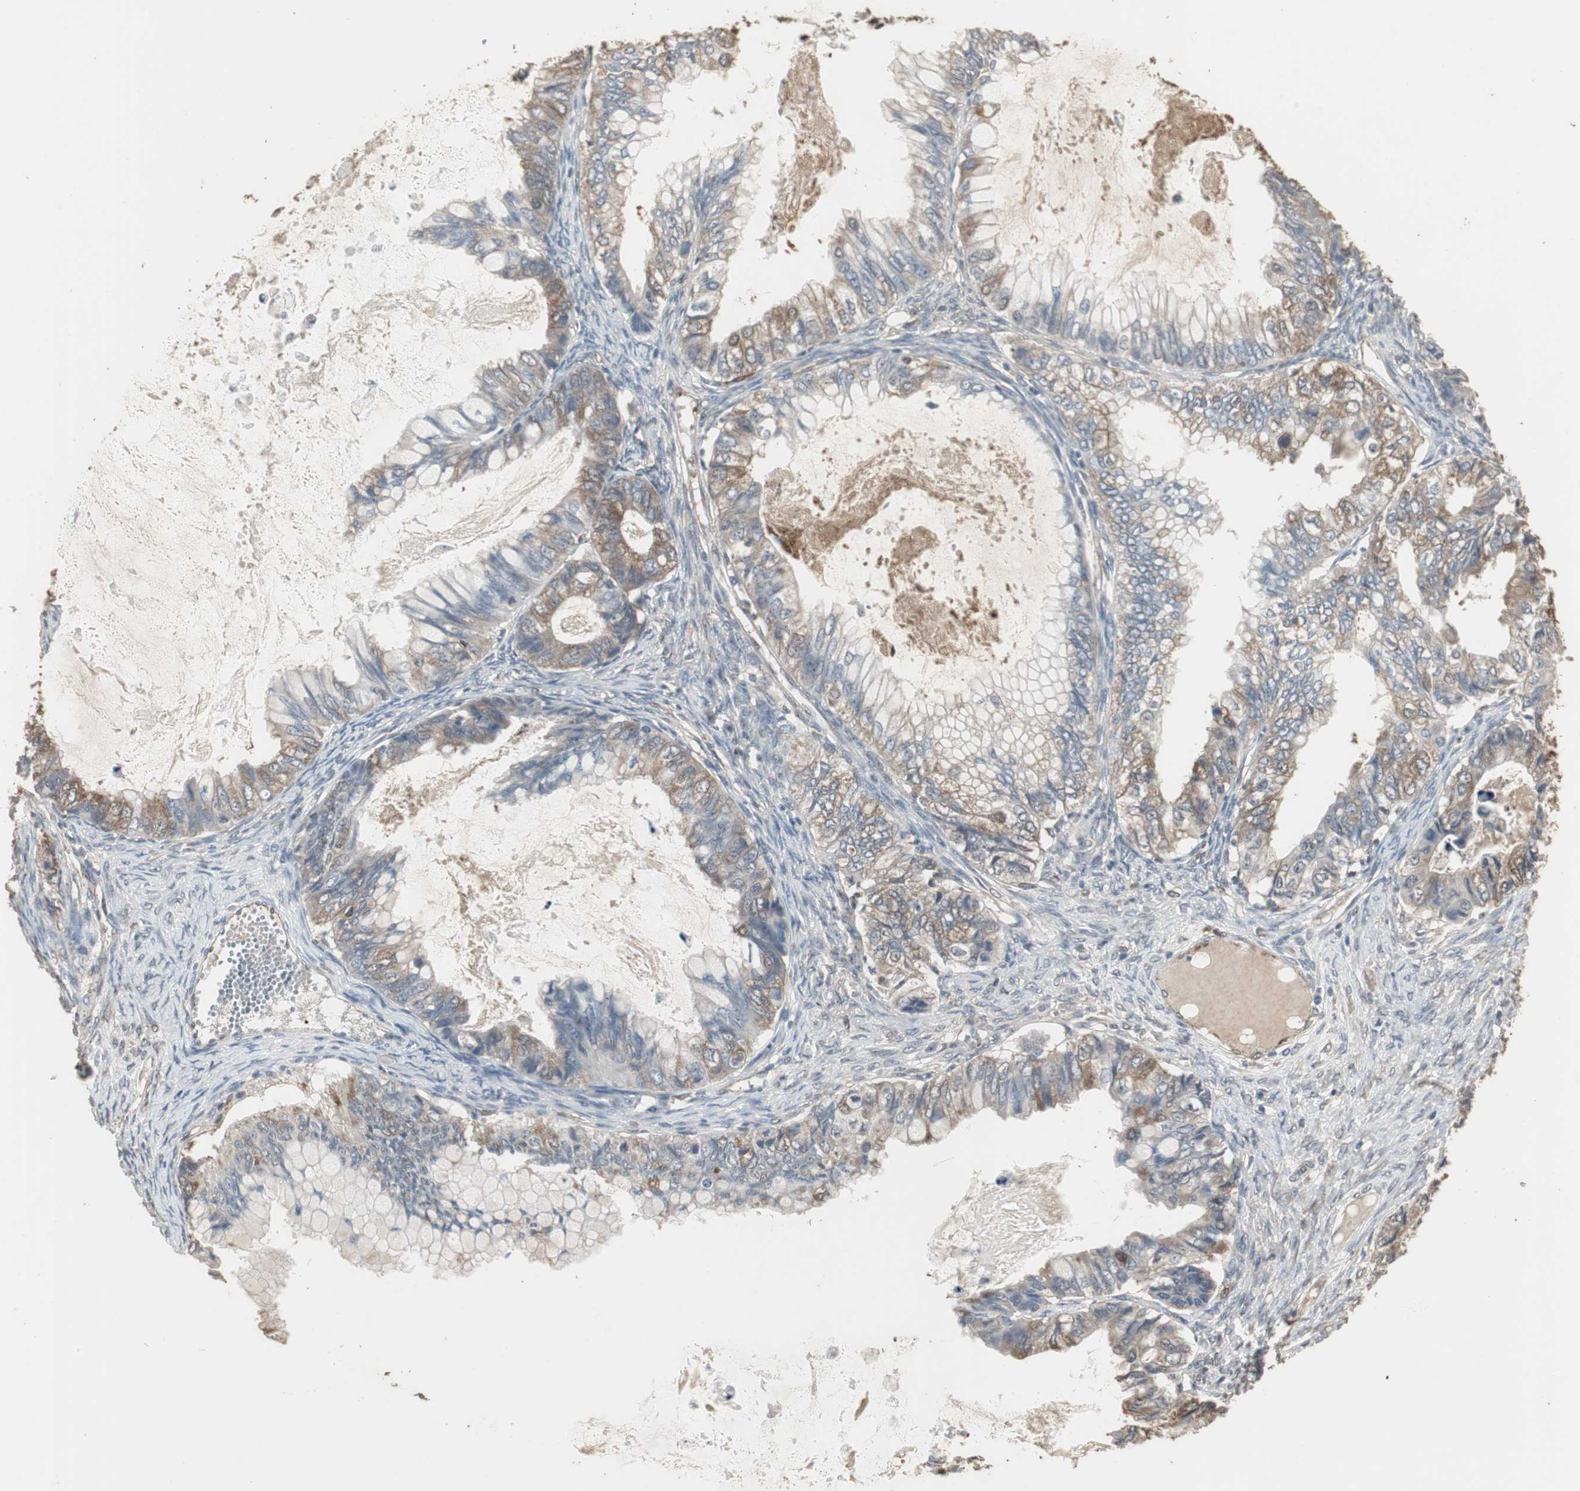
{"staining": {"intensity": "moderate", "quantity": "25%-75%", "location": "cytoplasmic/membranous"}, "tissue": "ovarian cancer", "cell_type": "Tumor cells", "image_type": "cancer", "snomed": [{"axis": "morphology", "description": "Cystadenocarcinoma, mucinous, NOS"}, {"axis": "topography", "description": "Ovary"}], "caption": "There is medium levels of moderate cytoplasmic/membranous expression in tumor cells of mucinous cystadenocarcinoma (ovarian), as demonstrated by immunohistochemical staining (brown color).", "gene": "HPRT1", "patient": {"sex": "female", "age": 80}}